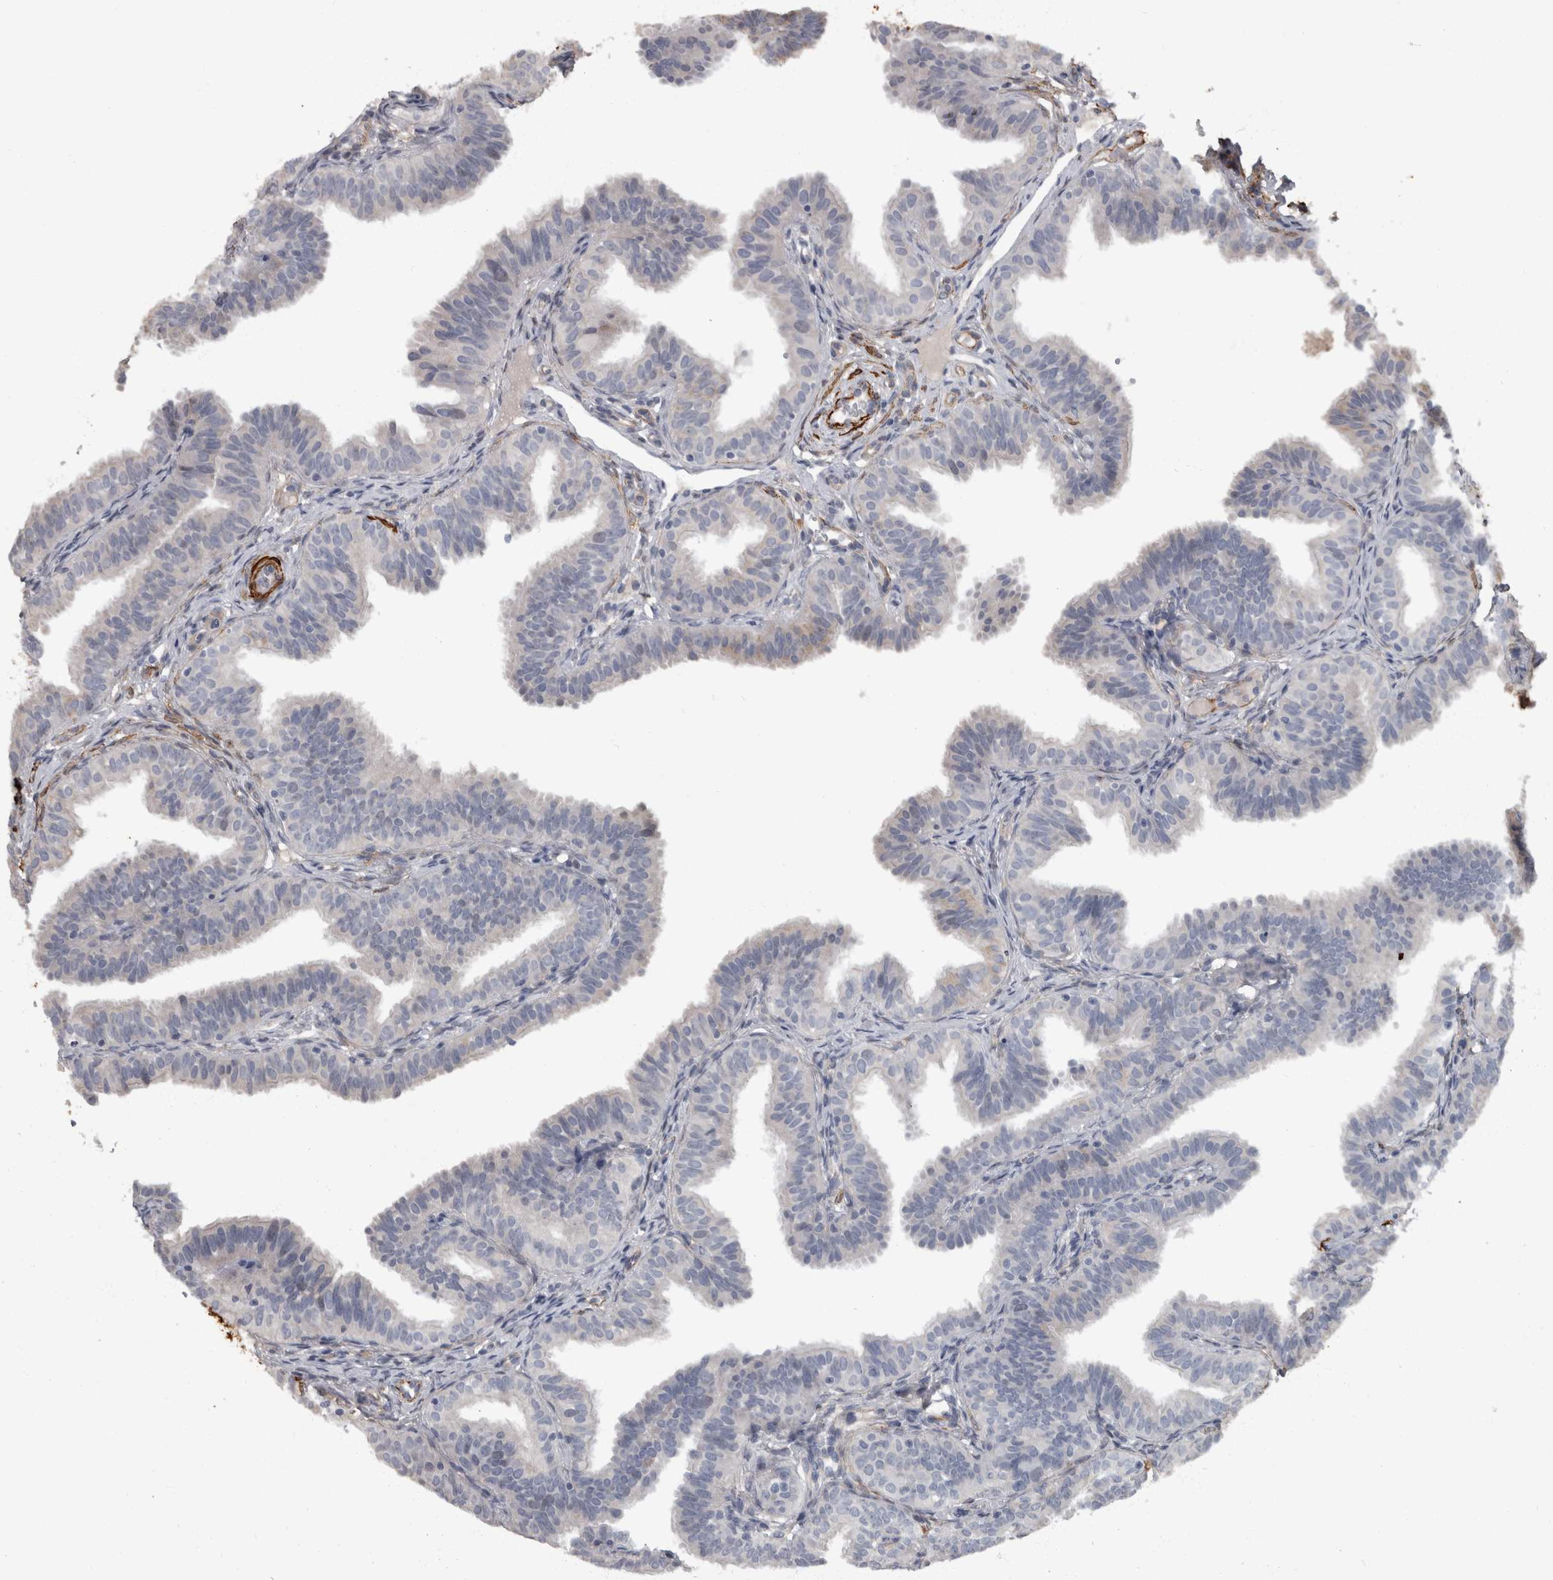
{"staining": {"intensity": "negative", "quantity": "none", "location": "none"}, "tissue": "fallopian tube", "cell_type": "Glandular cells", "image_type": "normal", "snomed": [{"axis": "morphology", "description": "Normal tissue, NOS"}, {"axis": "topography", "description": "Fallopian tube"}], "caption": "Immunohistochemistry (IHC) of benign fallopian tube demonstrates no staining in glandular cells. Brightfield microscopy of IHC stained with DAB (3,3'-diaminobenzidine) (brown) and hematoxylin (blue), captured at high magnification.", "gene": "MASTL", "patient": {"sex": "female", "age": 35}}